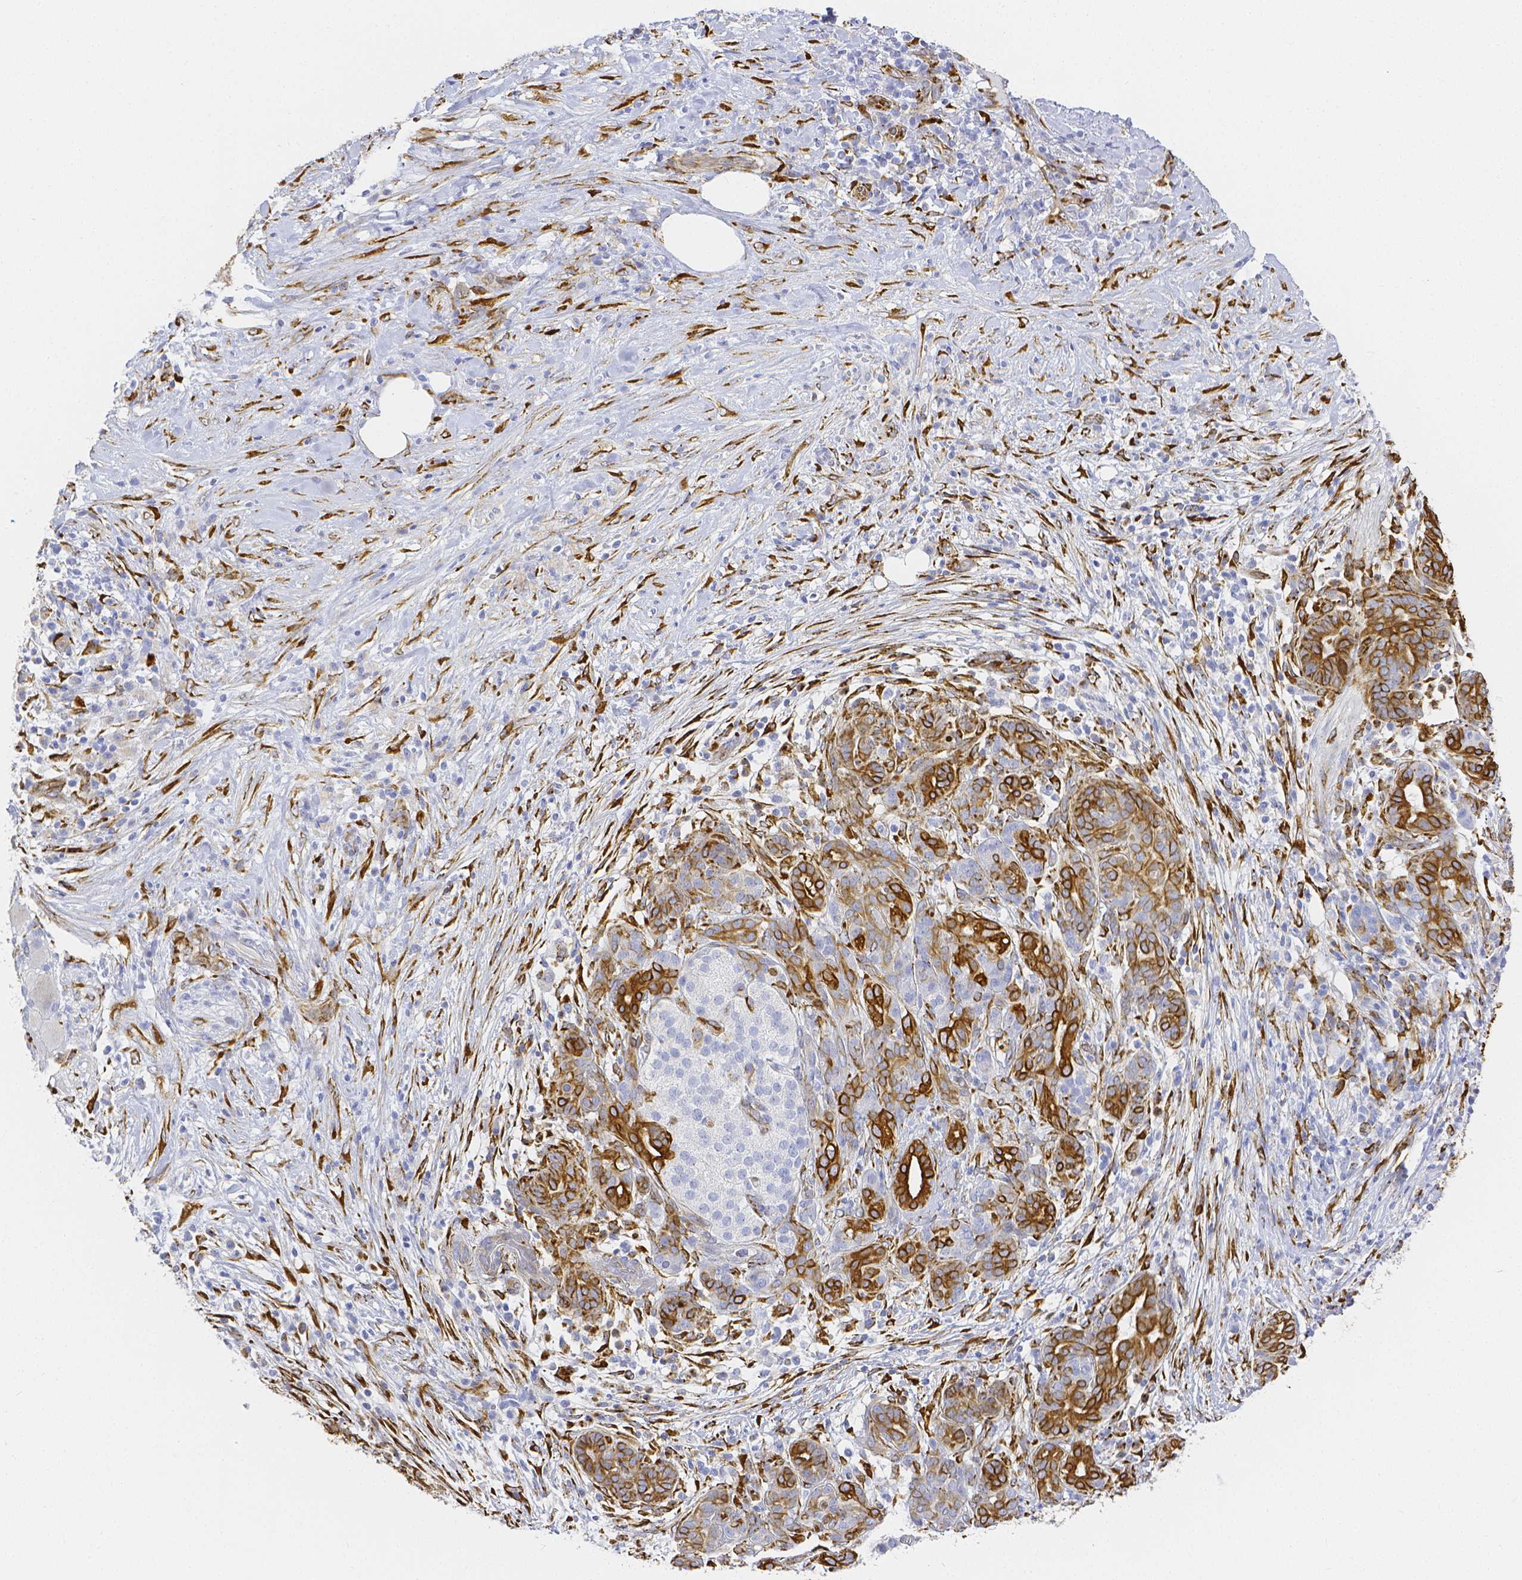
{"staining": {"intensity": "strong", "quantity": ">75%", "location": "cytoplasmic/membranous"}, "tissue": "pancreatic cancer", "cell_type": "Tumor cells", "image_type": "cancer", "snomed": [{"axis": "morphology", "description": "Adenocarcinoma, NOS"}, {"axis": "topography", "description": "Pancreas"}], "caption": "Immunohistochemical staining of human pancreatic cancer (adenocarcinoma) exhibits high levels of strong cytoplasmic/membranous expression in approximately >75% of tumor cells. (Brightfield microscopy of DAB IHC at high magnification).", "gene": "SMURF1", "patient": {"sex": "male", "age": 44}}